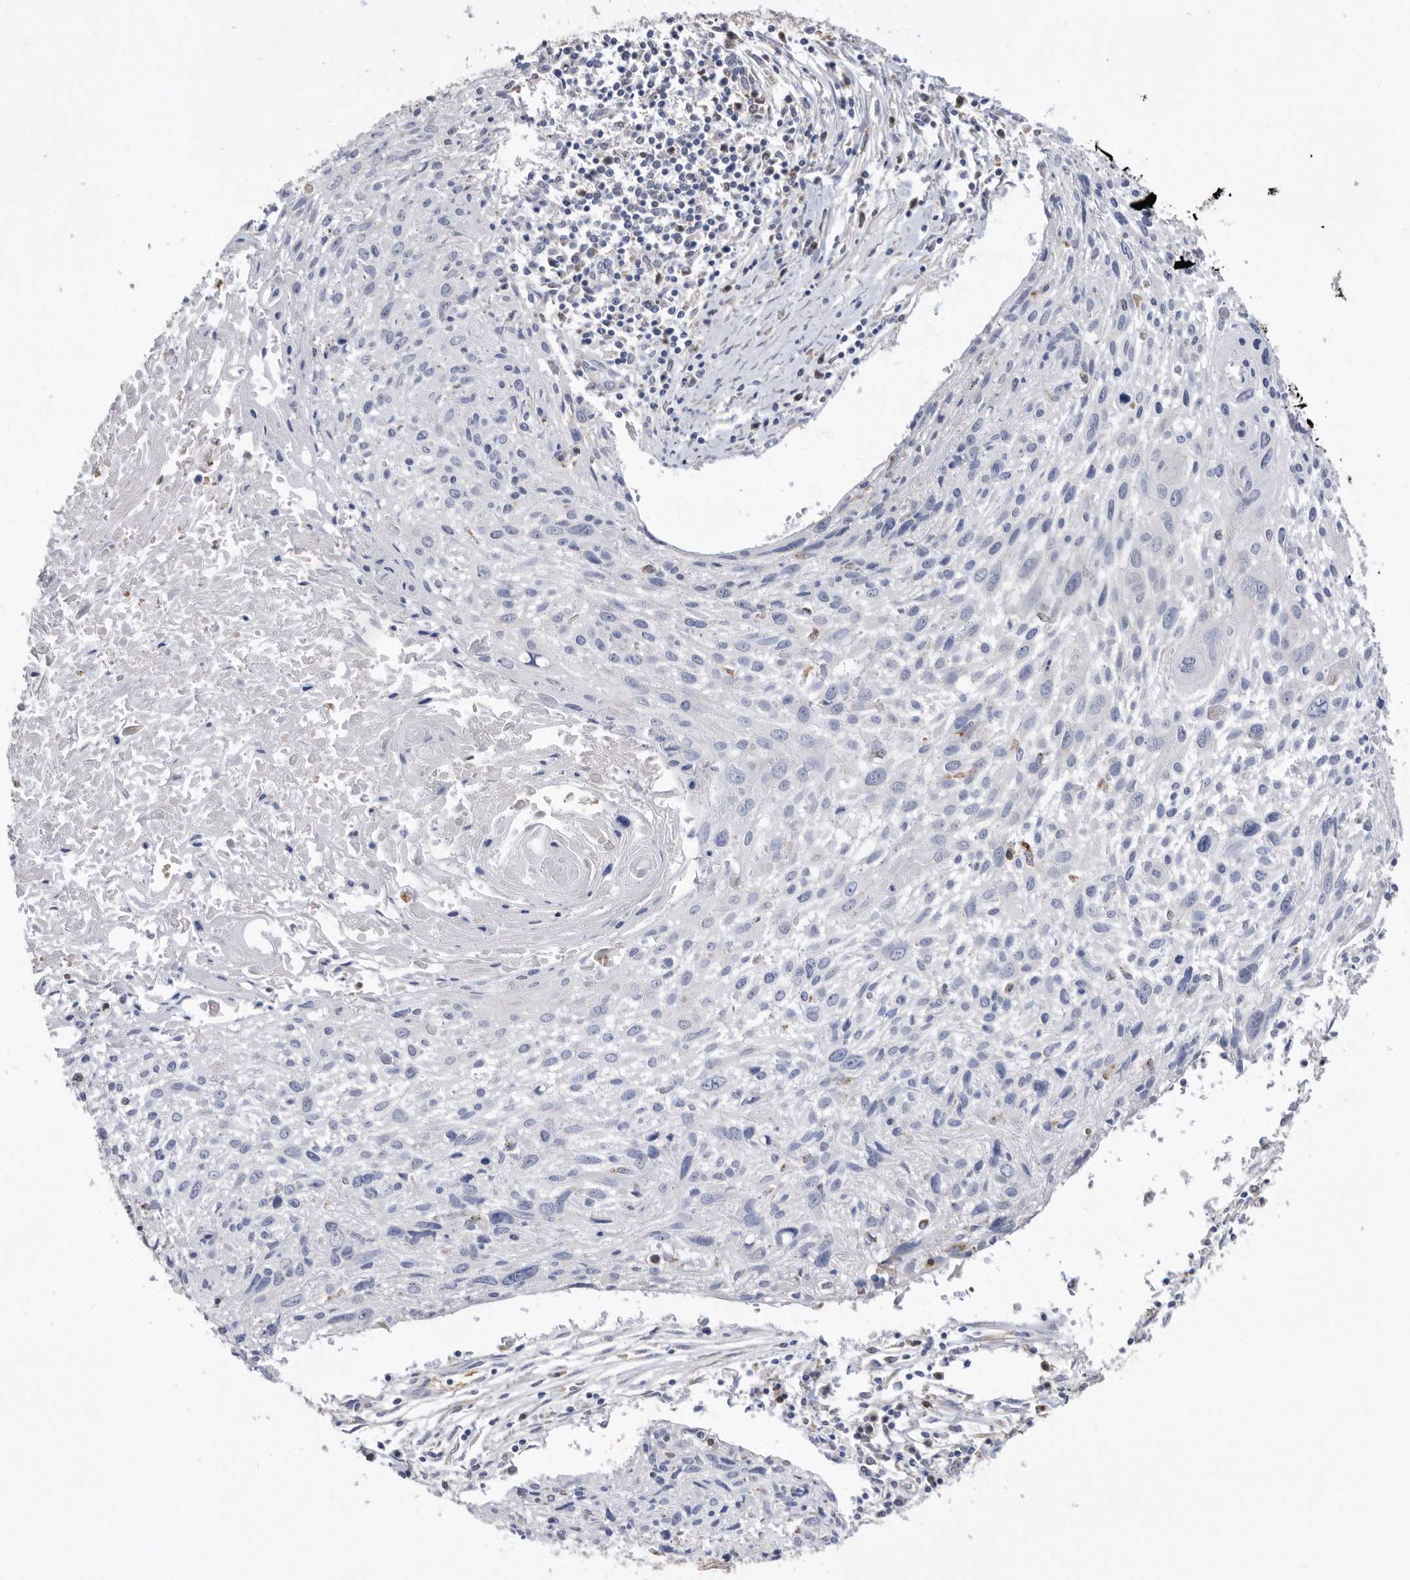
{"staining": {"intensity": "negative", "quantity": "none", "location": "none"}, "tissue": "cervical cancer", "cell_type": "Tumor cells", "image_type": "cancer", "snomed": [{"axis": "morphology", "description": "Squamous cell carcinoma, NOS"}, {"axis": "topography", "description": "Cervix"}], "caption": "A high-resolution histopathology image shows immunohistochemistry staining of cervical cancer (squamous cell carcinoma), which exhibits no significant positivity in tumor cells.", "gene": "CRISPLD2", "patient": {"sex": "female", "age": 51}}